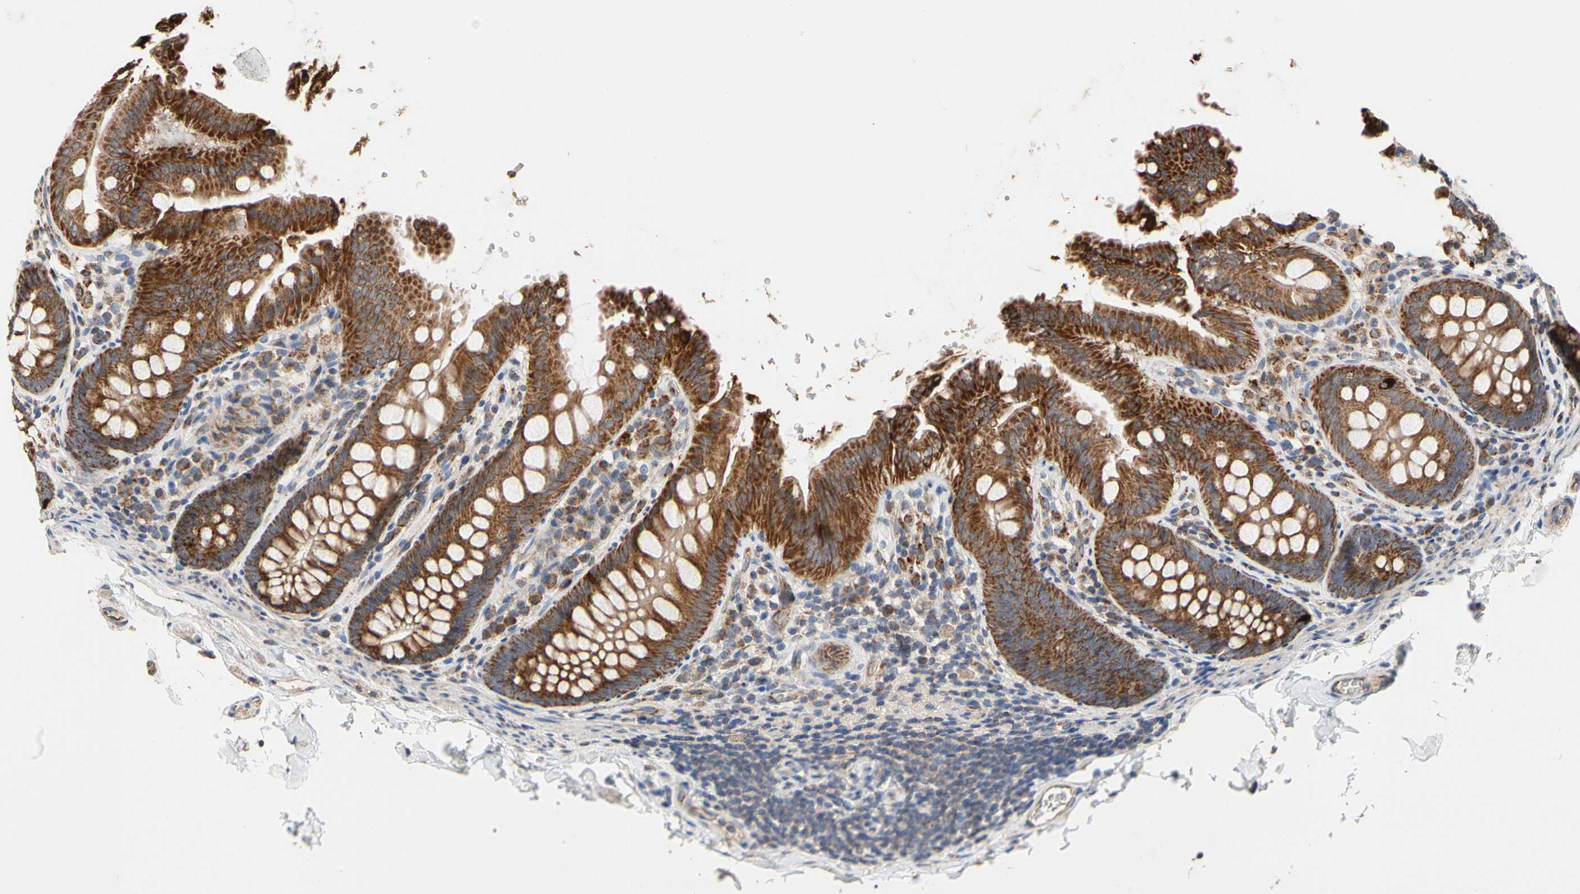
{"staining": {"intensity": "moderate", "quantity": ">75%", "location": "cytoplasmic/membranous"}, "tissue": "colon", "cell_type": "Endothelial cells", "image_type": "normal", "snomed": [{"axis": "morphology", "description": "Normal tissue, NOS"}, {"axis": "topography", "description": "Colon"}], "caption": "A medium amount of moderate cytoplasmic/membranous expression is identified in approximately >75% of endothelial cells in unremarkable colon.", "gene": "GPD2", "patient": {"sex": "female", "age": 61}}